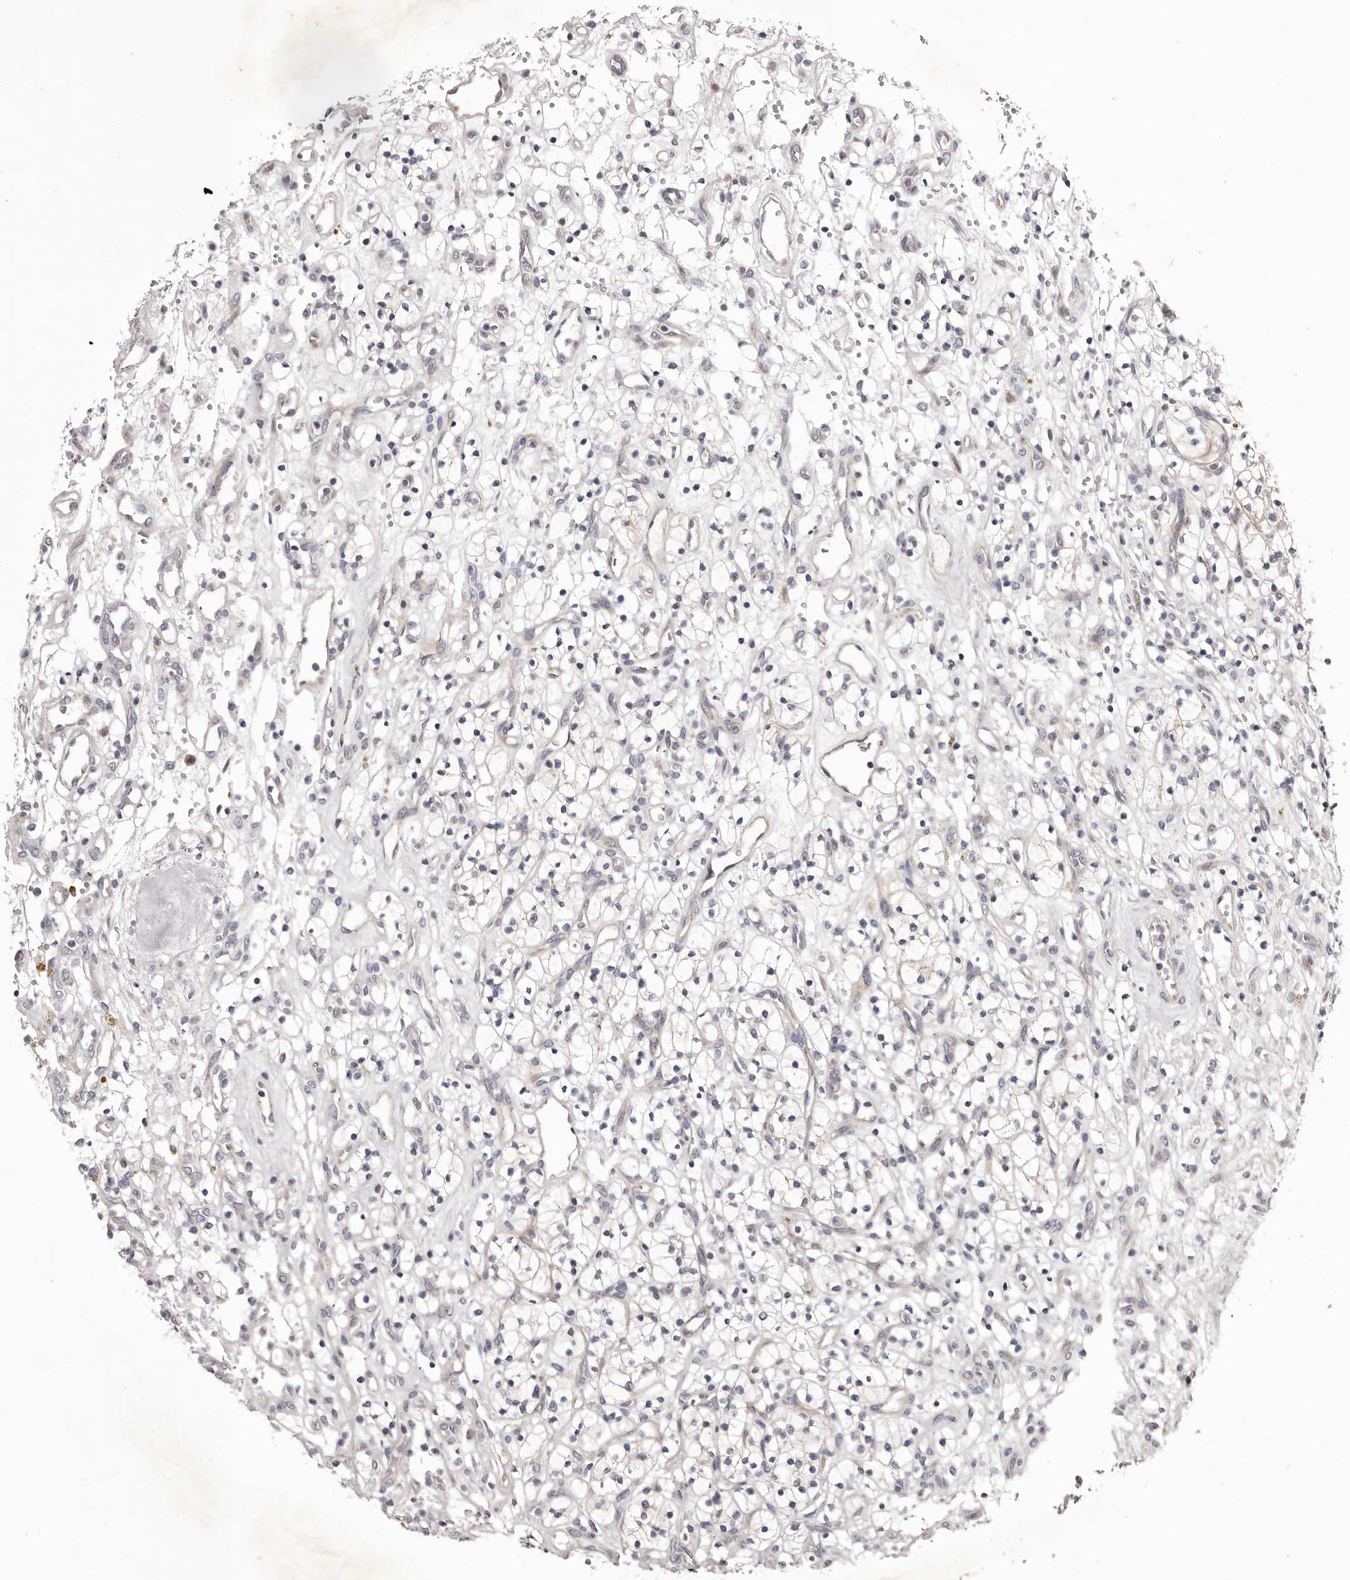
{"staining": {"intensity": "negative", "quantity": "none", "location": "none"}, "tissue": "renal cancer", "cell_type": "Tumor cells", "image_type": "cancer", "snomed": [{"axis": "morphology", "description": "Adenocarcinoma, NOS"}, {"axis": "topography", "description": "Kidney"}], "caption": "Immunohistochemistry histopathology image of neoplastic tissue: human renal cancer stained with DAB (3,3'-diaminobenzidine) shows no significant protein positivity in tumor cells.", "gene": "PEG10", "patient": {"sex": "female", "age": 57}}